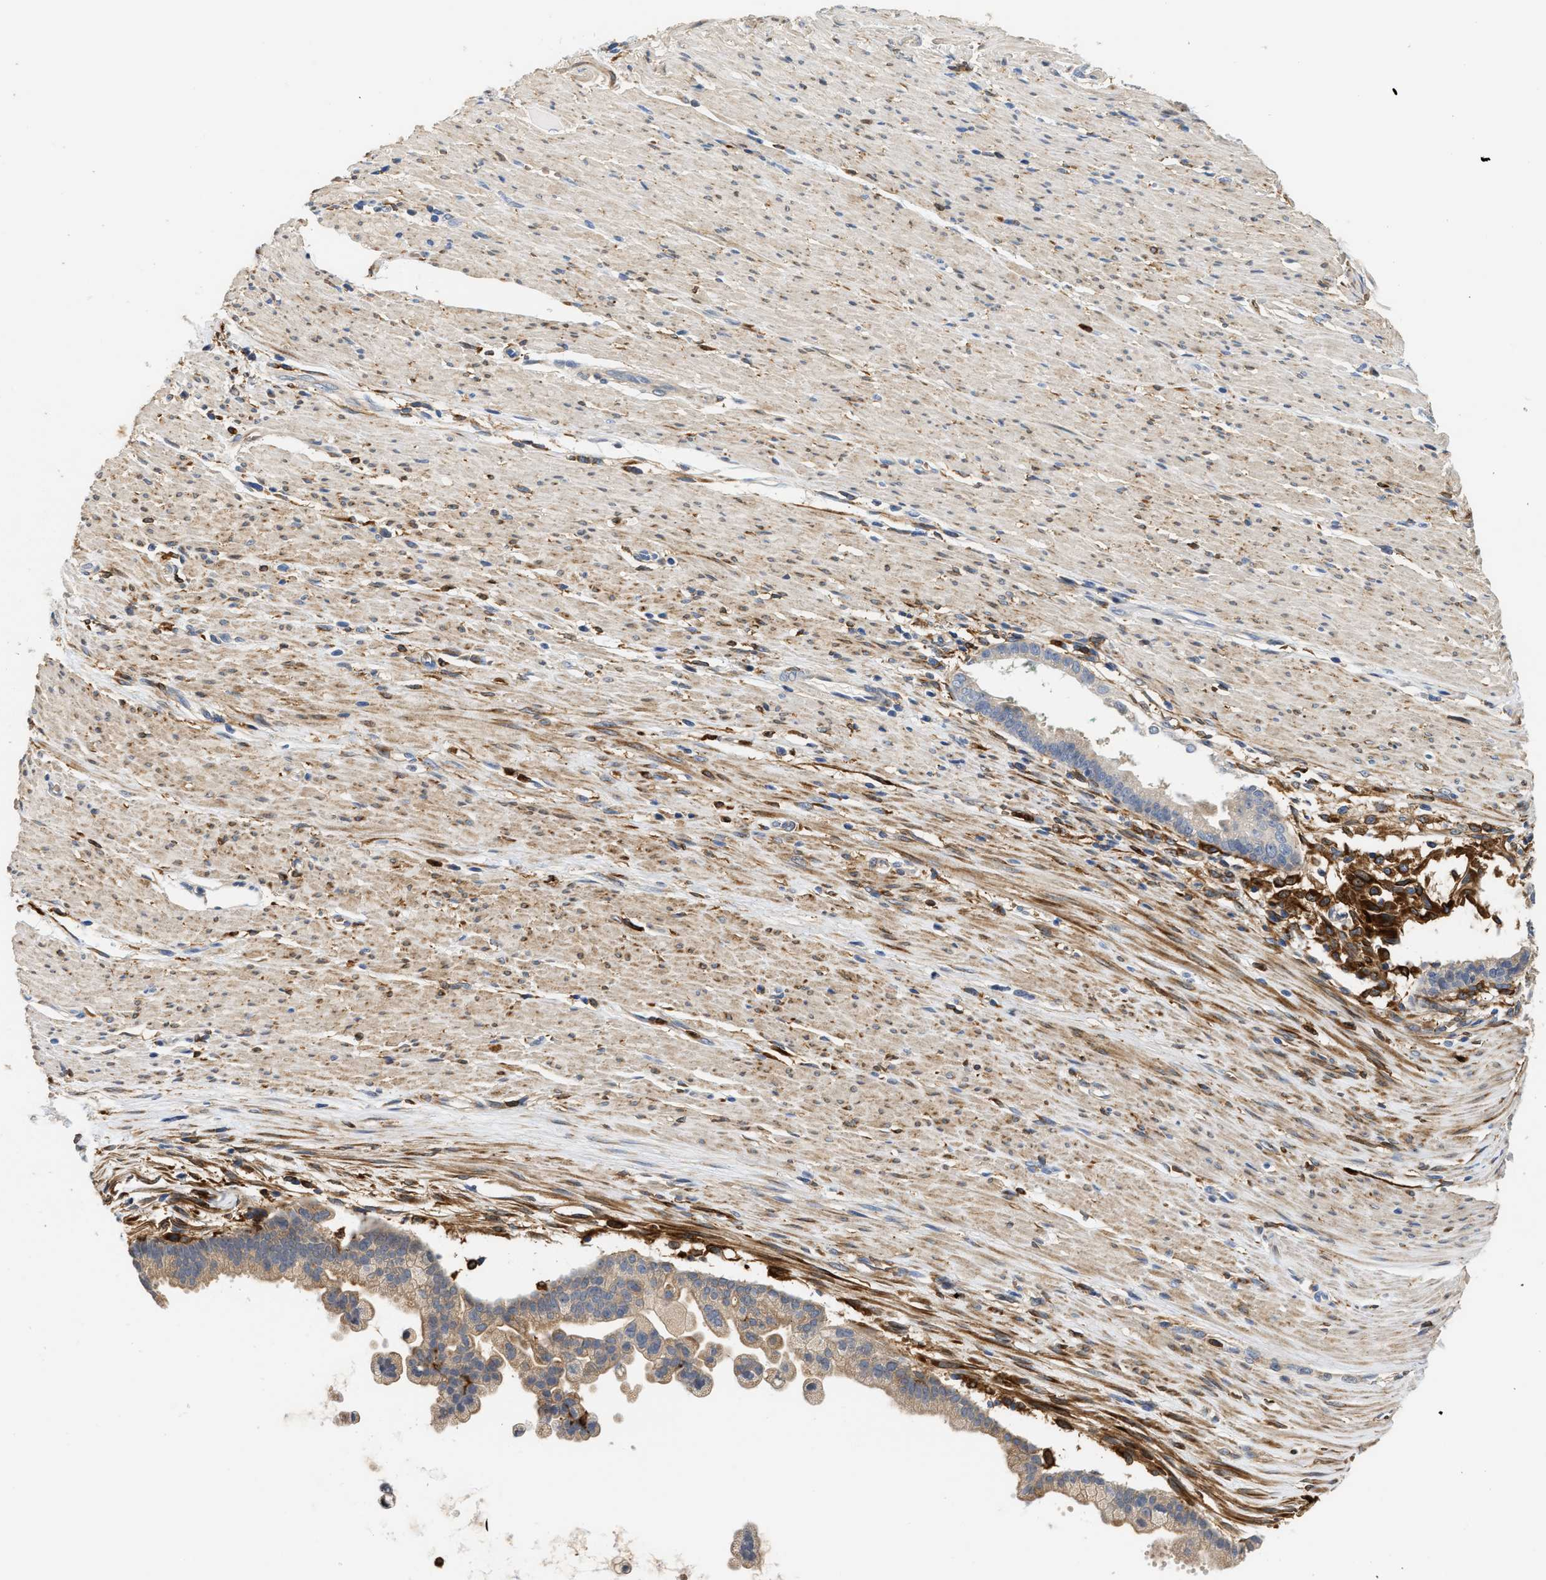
{"staining": {"intensity": "weak", "quantity": "25%-75%", "location": "cytoplasmic/membranous"}, "tissue": "pancreatic cancer", "cell_type": "Tumor cells", "image_type": "cancer", "snomed": [{"axis": "morphology", "description": "Adenocarcinoma, NOS"}, {"axis": "topography", "description": "Pancreas"}], "caption": "Pancreatic cancer was stained to show a protein in brown. There is low levels of weak cytoplasmic/membranous expression in approximately 25%-75% of tumor cells.", "gene": "RAB31", "patient": {"sex": "male", "age": 69}}